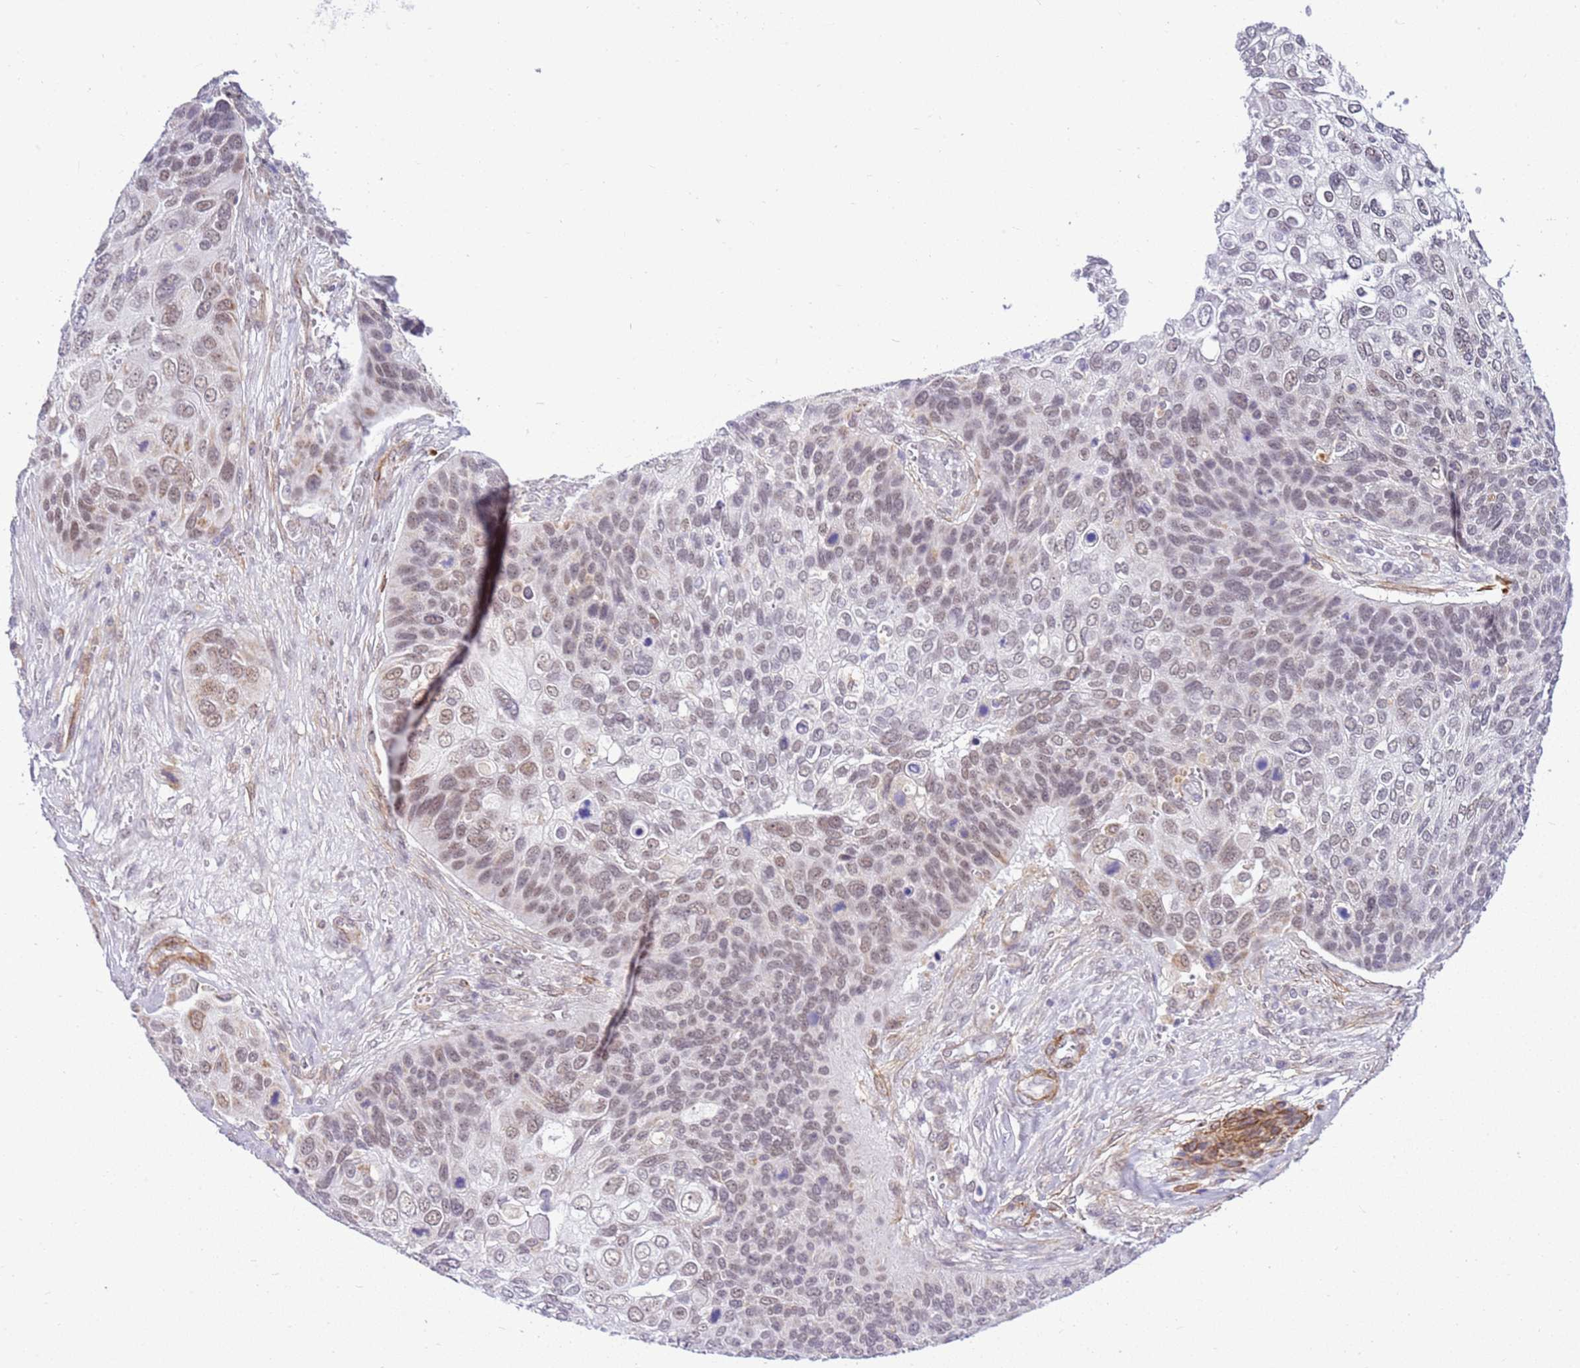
{"staining": {"intensity": "weak", "quantity": "25%-75%", "location": "nuclear"}, "tissue": "skin cancer", "cell_type": "Tumor cells", "image_type": "cancer", "snomed": [{"axis": "morphology", "description": "Basal cell carcinoma"}, {"axis": "topography", "description": "Skin"}], "caption": "DAB (3,3'-diaminobenzidine) immunohistochemical staining of skin basal cell carcinoma reveals weak nuclear protein positivity in approximately 25%-75% of tumor cells. (Stains: DAB (3,3'-diaminobenzidine) in brown, nuclei in blue, Microscopy: brightfield microscopy at high magnification).", "gene": "SMIM4", "patient": {"sex": "female", "age": 74}}